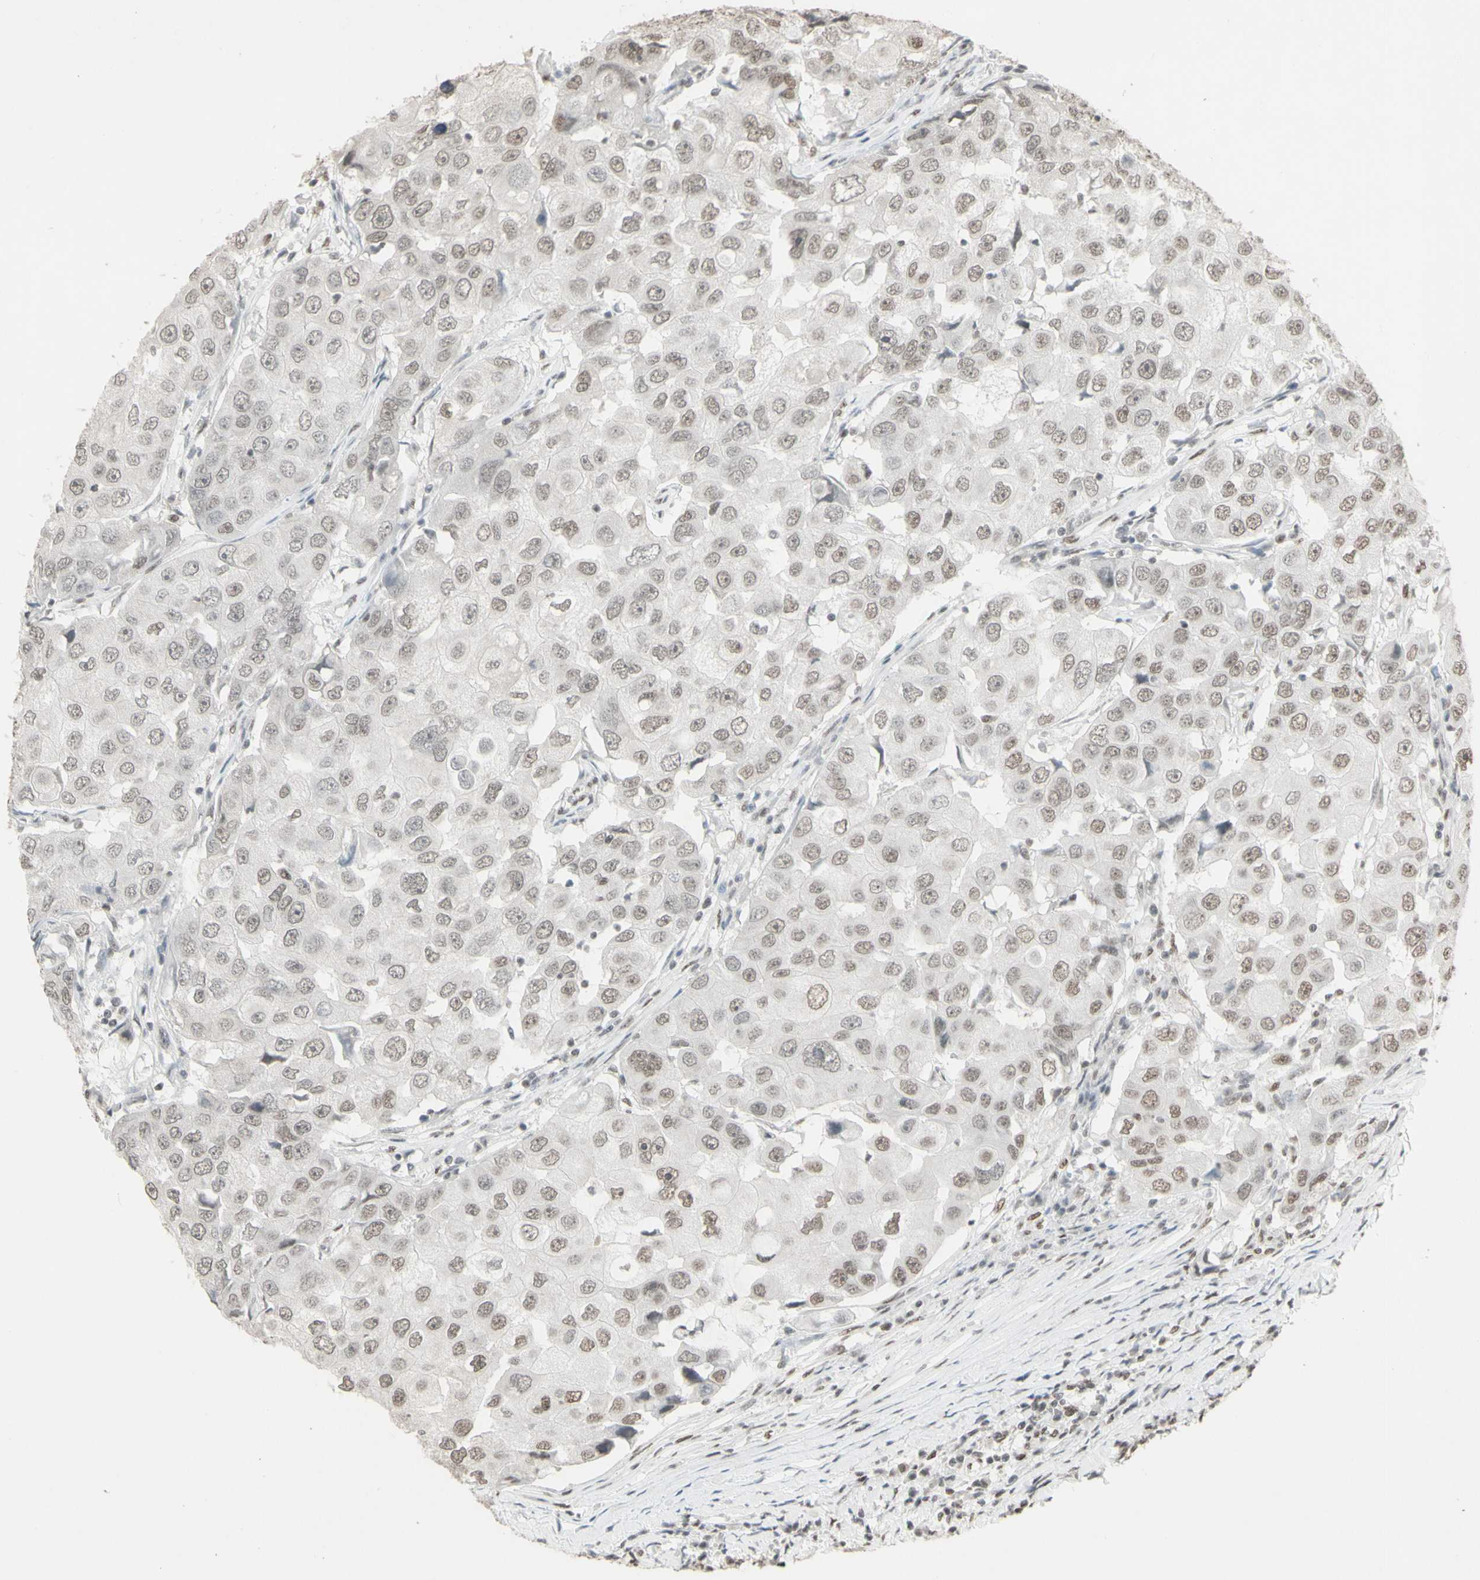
{"staining": {"intensity": "weak", "quantity": ">75%", "location": "nuclear"}, "tissue": "breast cancer", "cell_type": "Tumor cells", "image_type": "cancer", "snomed": [{"axis": "morphology", "description": "Duct carcinoma"}, {"axis": "topography", "description": "Breast"}], "caption": "This histopathology image shows breast infiltrating ductal carcinoma stained with immunohistochemistry to label a protein in brown. The nuclear of tumor cells show weak positivity for the protein. Nuclei are counter-stained blue.", "gene": "TRIM28", "patient": {"sex": "female", "age": 27}}